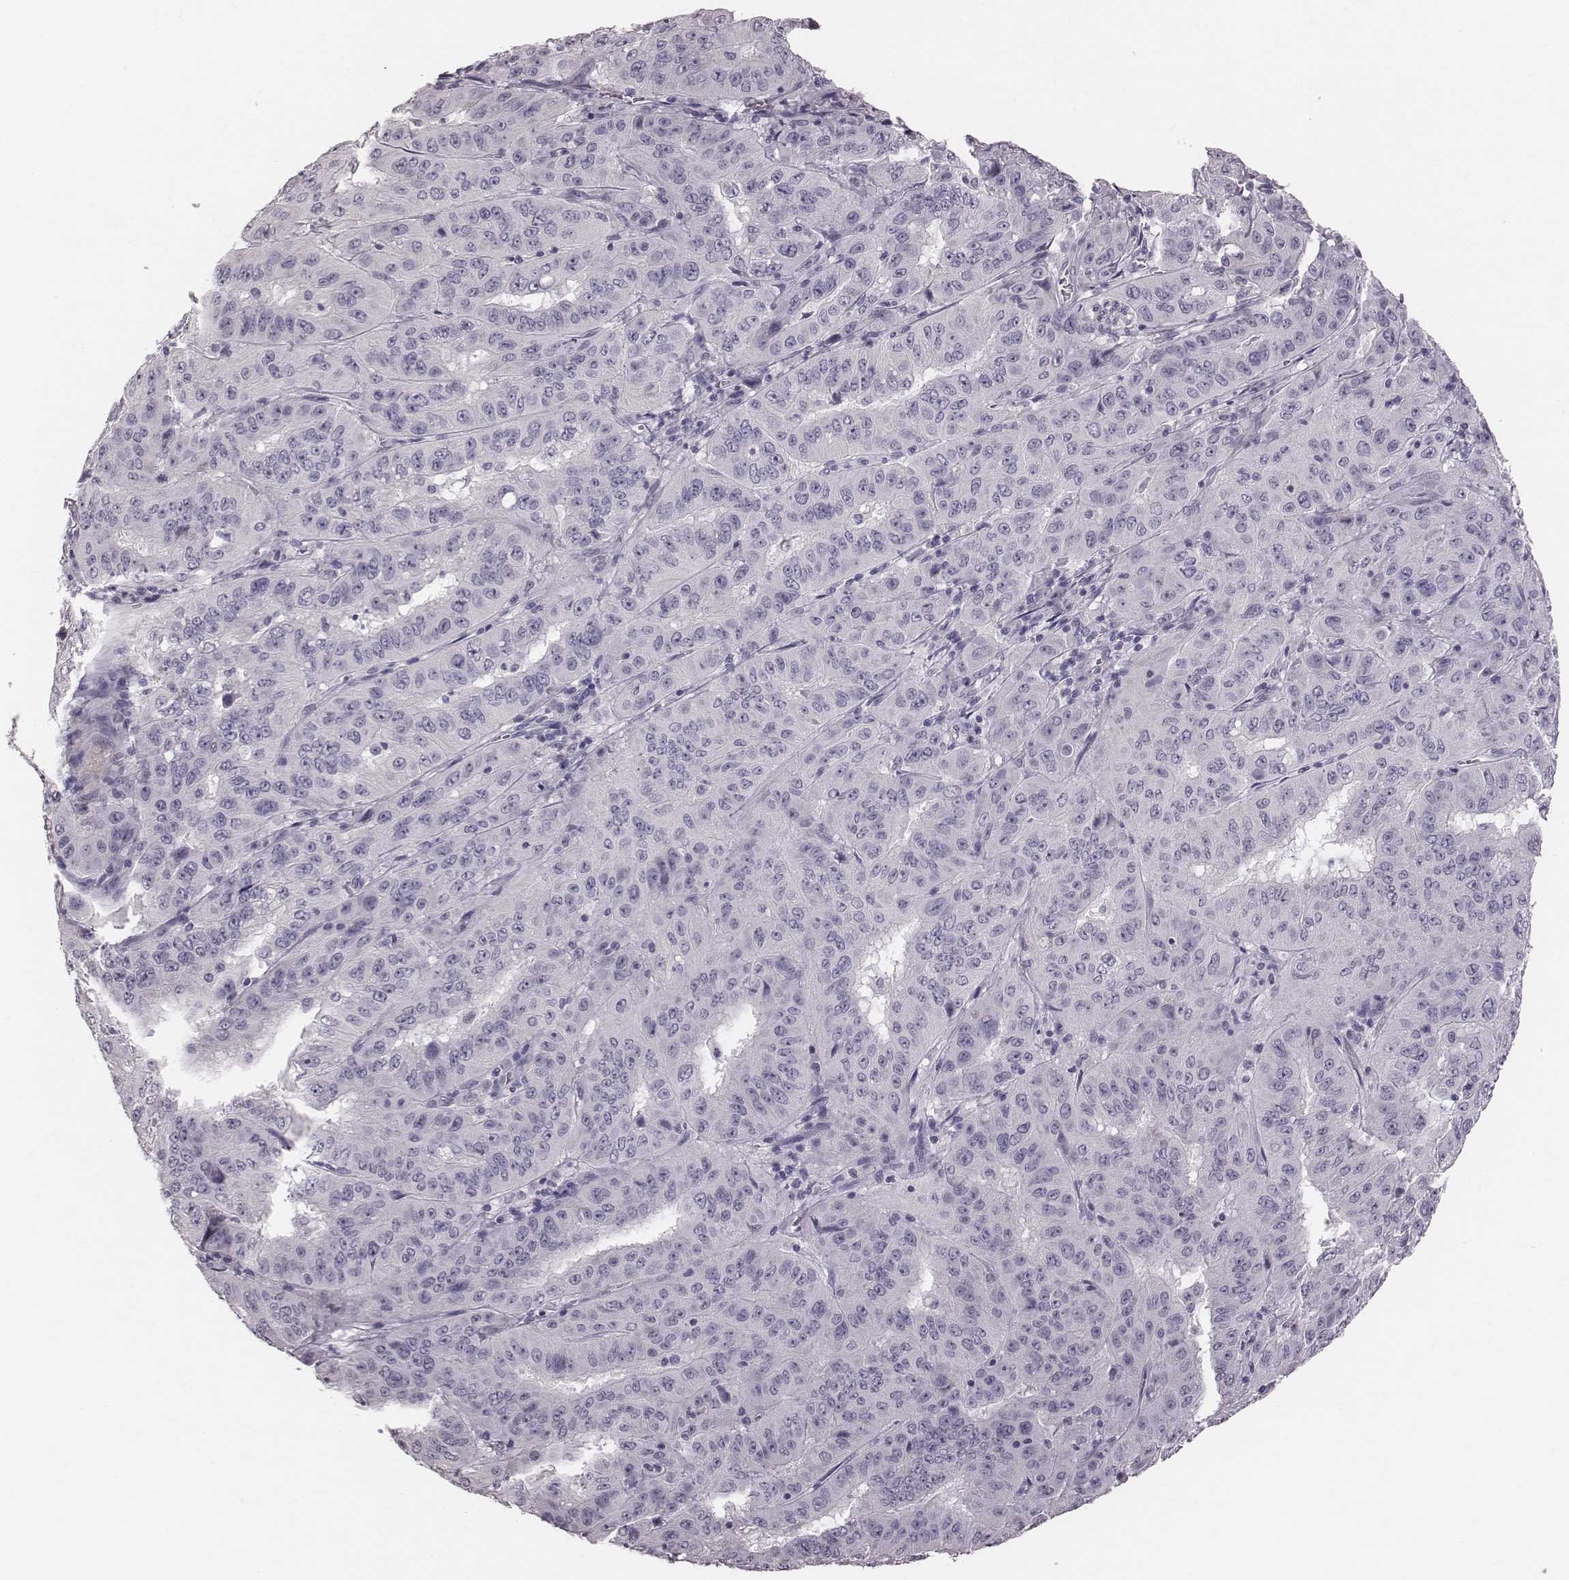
{"staining": {"intensity": "negative", "quantity": "none", "location": "none"}, "tissue": "pancreatic cancer", "cell_type": "Tumor cells", "image_type": "cancer", "snomed": [{"axis": "morphology", "description": "Adenocarcinoma, NOS"}, {"axis": "topography", "description": "Pancreas"}], "caption": "Immunohistochemistry micrograph of neoplastic tissue: pancreatic cancer (adenocarcinoma) stained with DAB shows no significant protein expression in tumor cells.", "gene": "CFTR", "patient": {"sex": "male", "age": 63}}